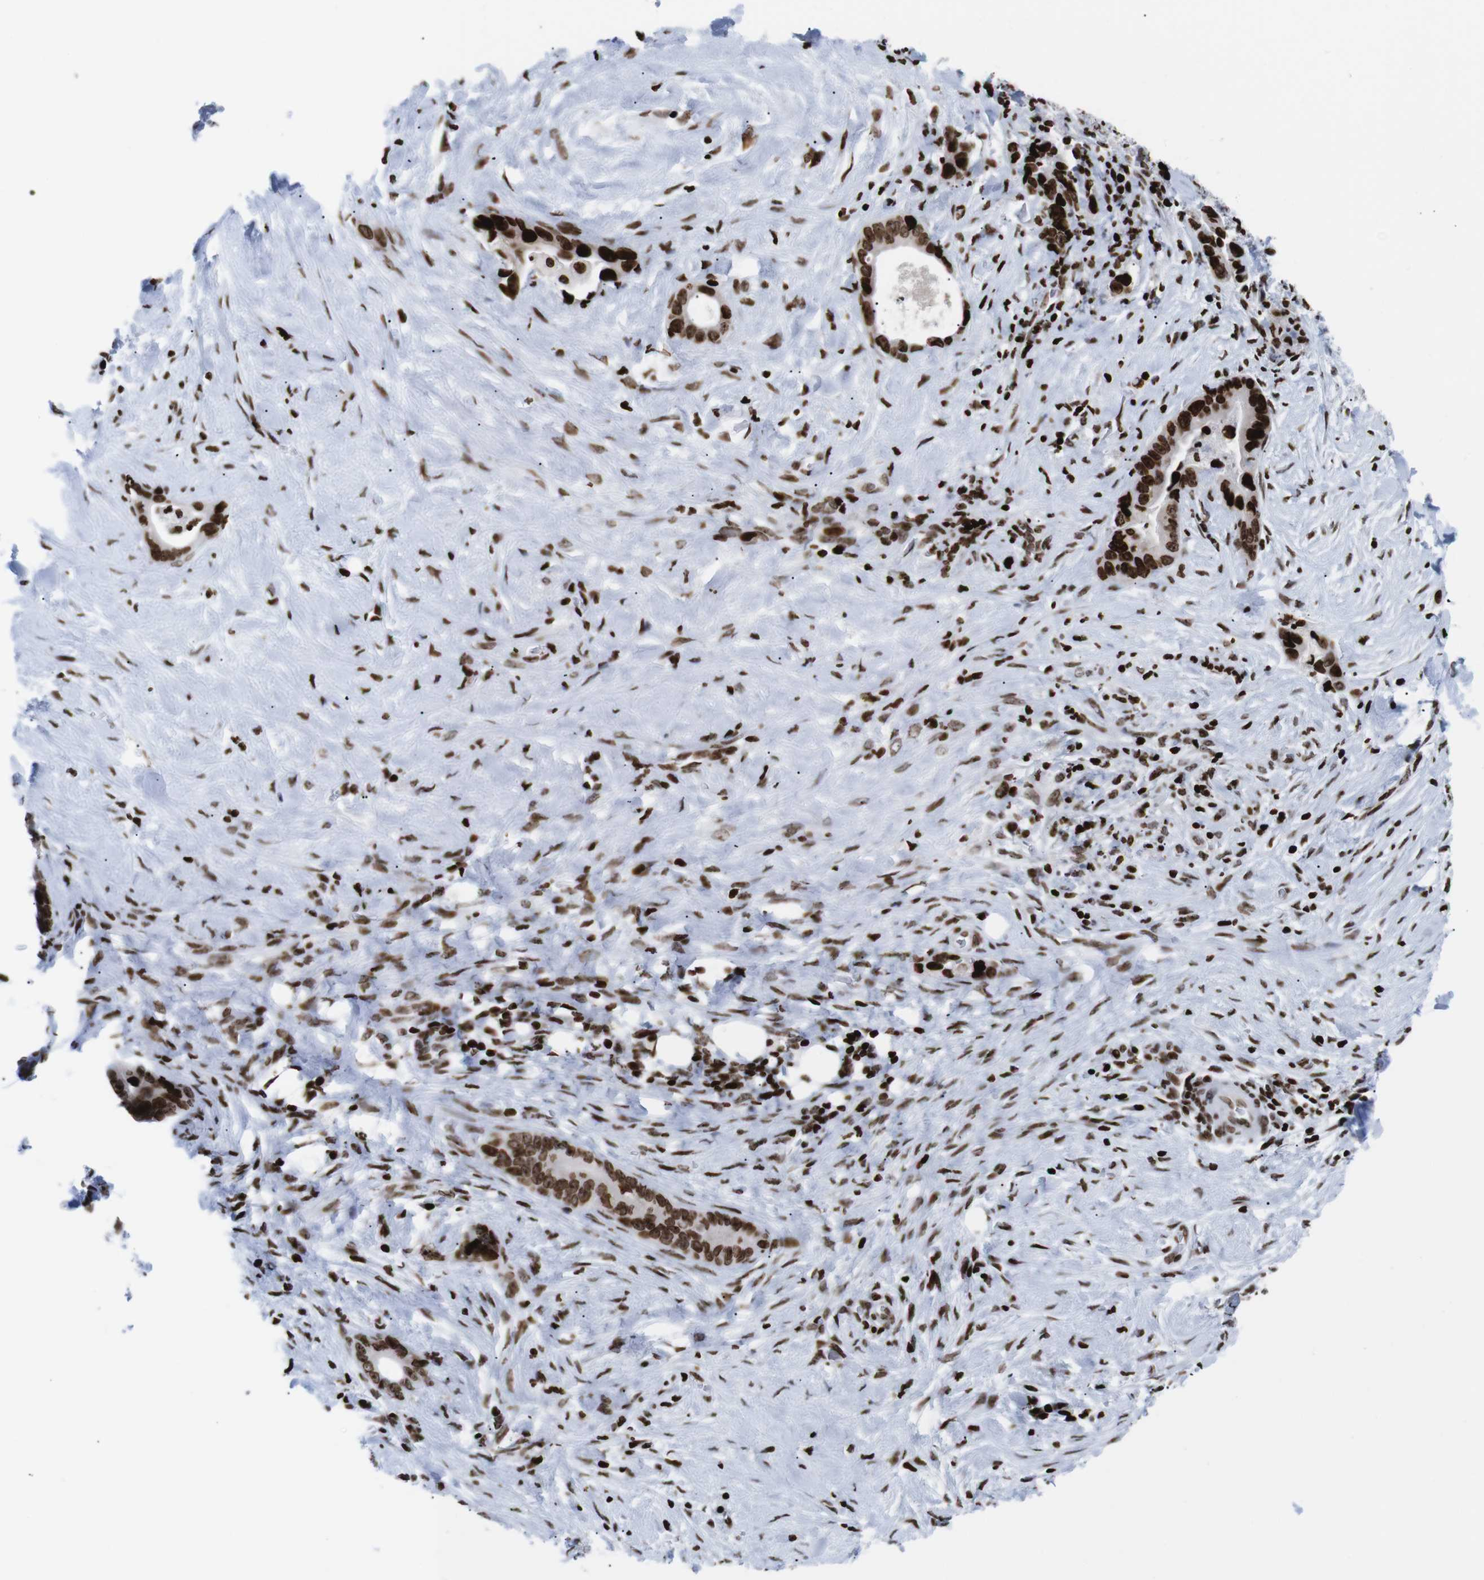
{"staining": {"intensity": "strong", "quantity": ">75%", "location": "cytoplasmic/membranous,nuclear"}, "tissue": "liver cancer", "cell_type": "Tumor cells", "image_type": "cancer", "snomed": [{"axis": "morphology", "description": "Cholangiocarcinoma"}, {"axis": "topography", "description": "Liver"}], "caption": "Immunohistochemical staining of human cholangiocarcinoma (liver) displays high levels of strong cytoplasmic/membranous and nuclear positivity in about >75% of tumor cells.", "gene": "H1-4", "patient": {"sex": "female", "age": 55}}